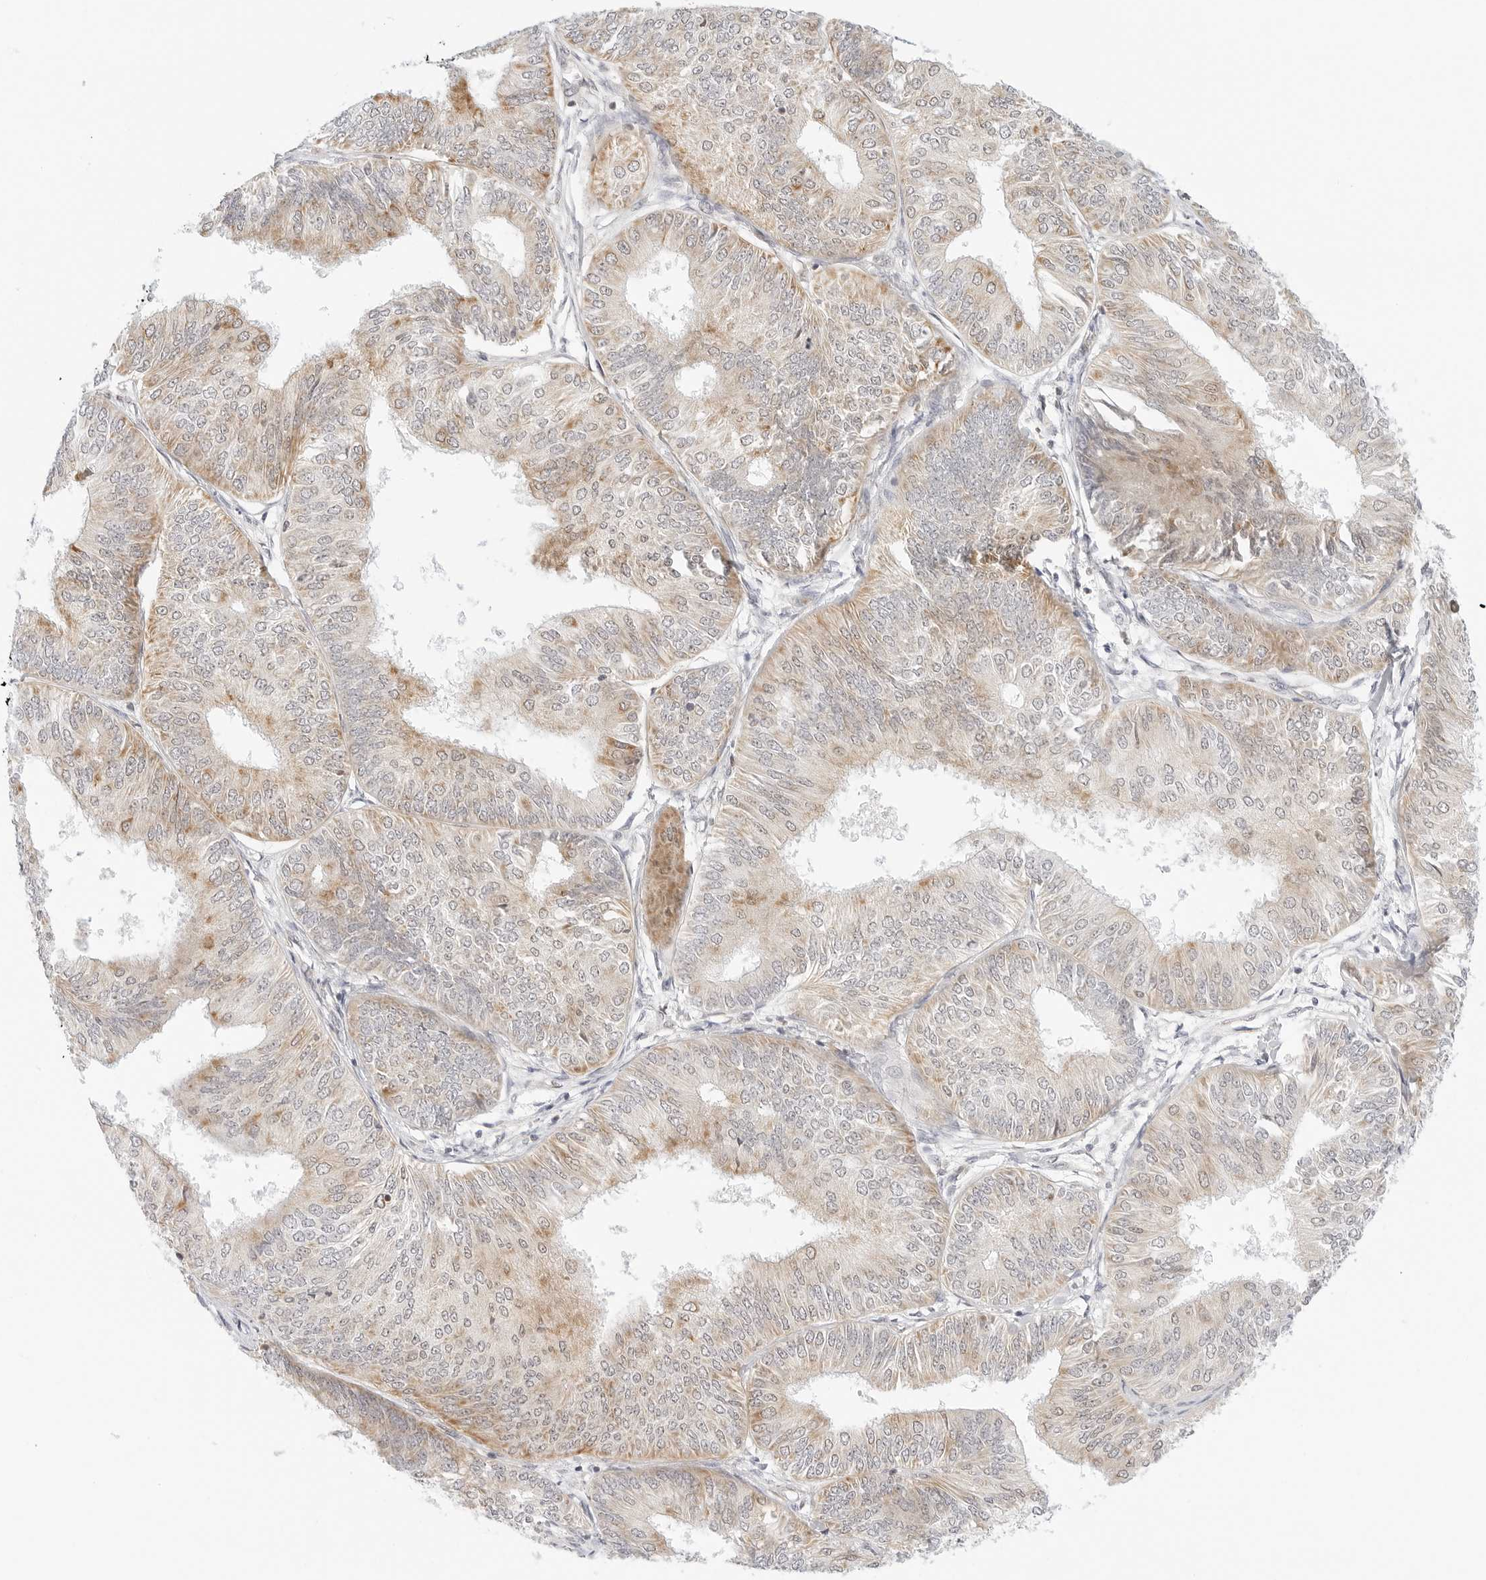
{"staining": {"intensity": "moderate", "quantity": "<25%", "location": "cytoplasmic/membranous"}, "tissue": "endometrial cancer", "cell_type": "Tumor cells", "image_type": "cancer", "snomed": [{"axis": "morphology", "description": "Adenocarcinoma, NOS"}, {"axis": "topography", "description": "Endometrium"}], "caption": "Adenocarcinoma (endometrial) tissue reveals moderate cytoplasmic/membranous positivity in approximately <25% of tumor cells, visualized by immunohistochemistry.", "gene": "FH", "patient": {"sex": "female", "age": 58}}